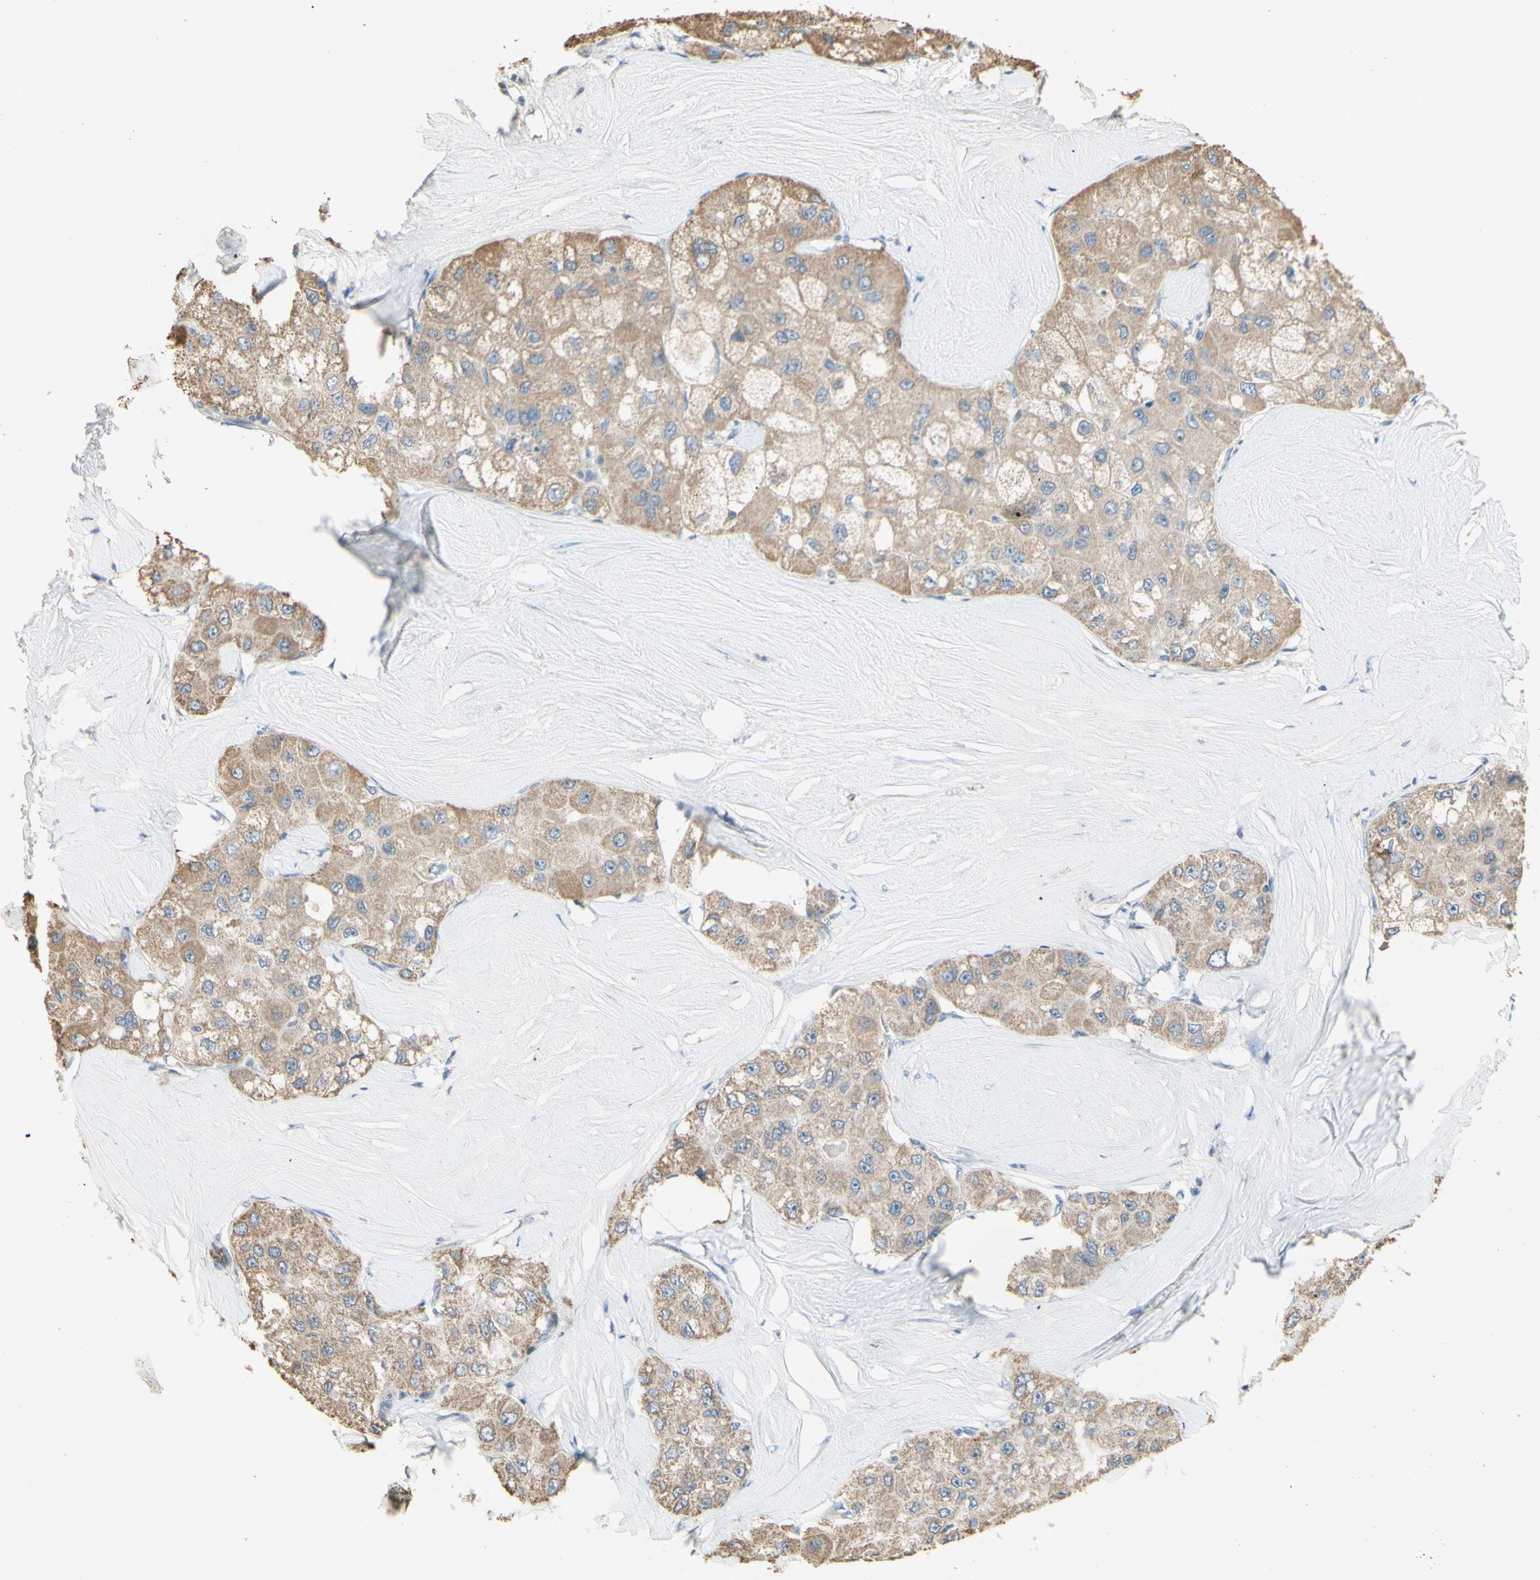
{"staining": {"intensity": "moderate", "quantity": ">75%", "location": "cytoplasmic/membranous"}, "tissue": "liver cancer", "cell_type": "Tumor cells", "image_type": "cancer", "snomed": [{"axis": "morphology", "description": "Carcinoma, Hepatocellular, NOS"}, {"axis": "topography", "description": "Liver"}], "caption": "A high-resolution photomicrograph shows immunohistochemistry staining of liver cancer (hepatocellular carcinoma), which demonstrates moderate cytoplasmic/membranous staining in approximately >75% of tumor cells.", "gene": "PTGIS", "patient": {"sex": "male", "age": 80}}